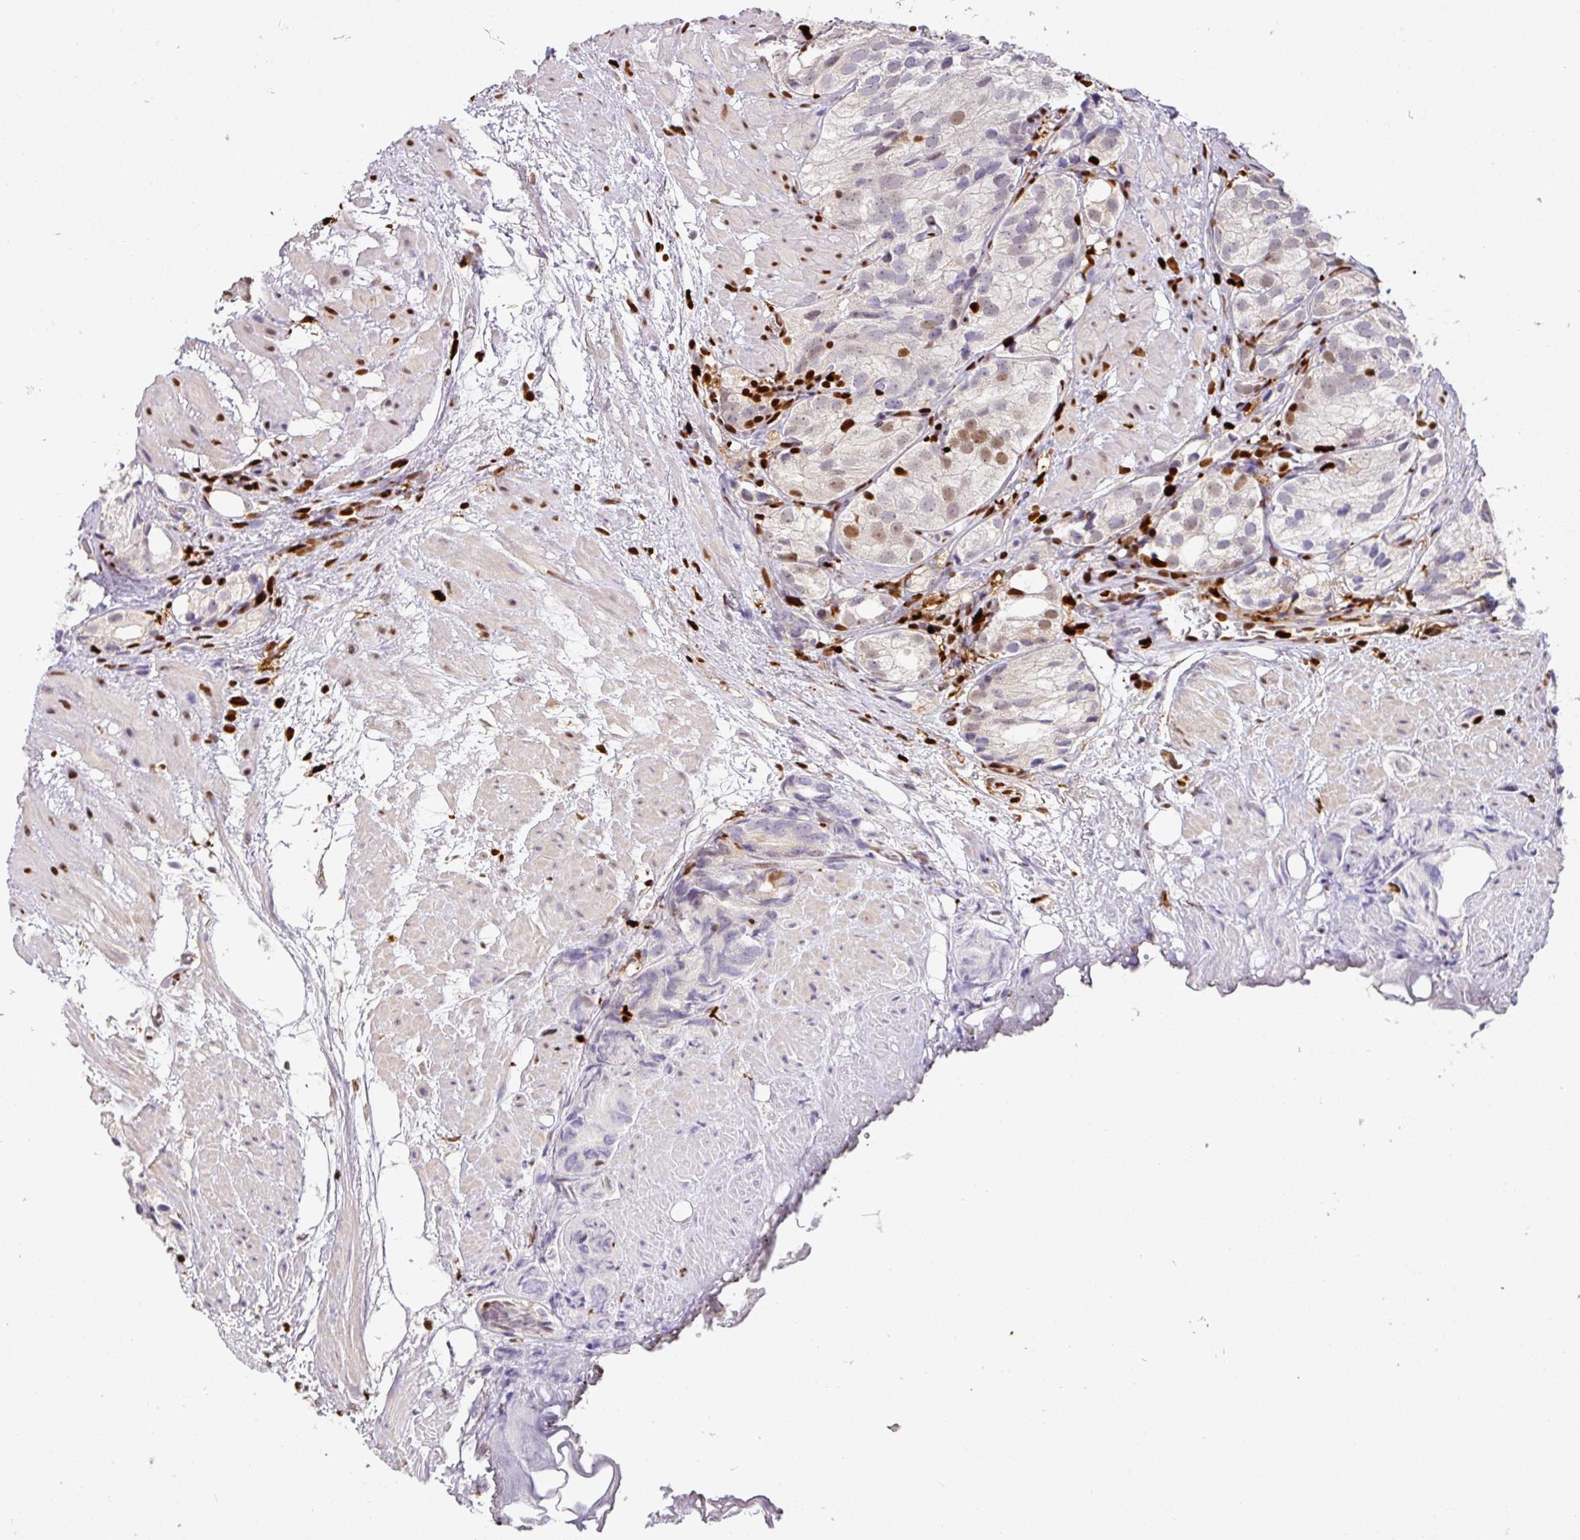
{"staining": {"intensity": "weak", "quantity": "<25%", "location": "nuclear"}, "tissue": "prostate cancer", "cell_type": "Tumor cells", "image_type": "cancer", "snomed": [{"axis": "morphology", "description": "Adenocarcinoma, High grade"}, {"axis": "topography", "description": "Prostate"}], "caption": "A photomicrograph of prostate cancer (high-grade adenocarcinoma) stained for a protein exhibits no brown staining in tumor cells. The staining is performed using DAB brown chromogen with nuclei counter-stained in using hematoxylin.", "gene": "SAMHD1", "patient": {"sex": "male", "age": 82}}